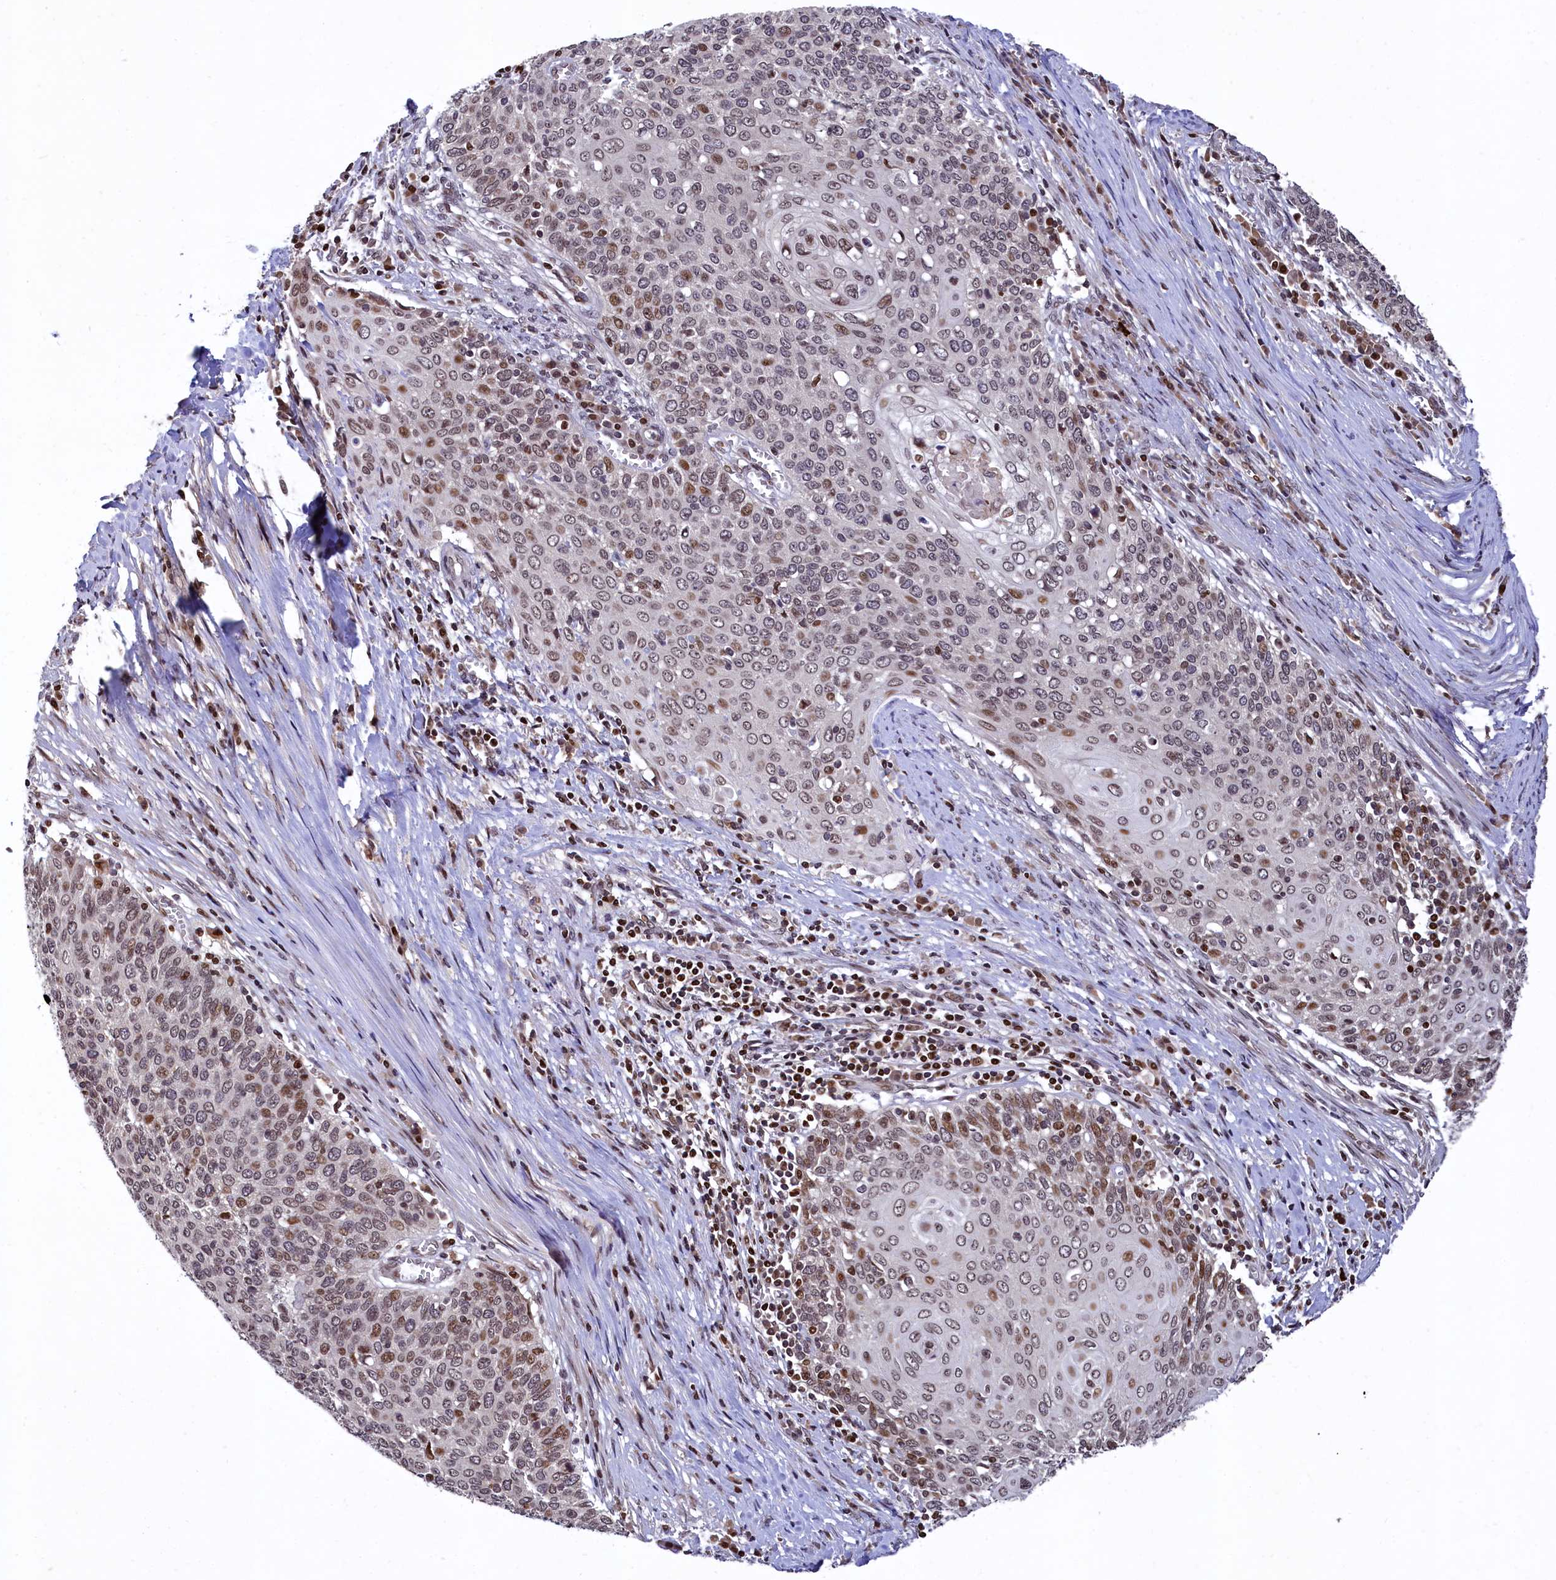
{"staining": {"intensity": "moderate", "quantity": "25%-75%", "location": "nuclear"}, "tissue": "cervical cancer", "cell_type": "Tumor cells", "image_type": "cancer", "snomed": [{"axis": "morphology", "description": "Squamous cell carcinoma, NOS"}, {"axis": "topography", "description": "Cervix"}], "caption": "Cervical squamous cell carcinoma stained with a brown dye shows moderate nuclear positive positivity in about 25%-75% of tumor cells.", "gene": "FAM217B", "patient": {"sex": "female", "age": 39}}